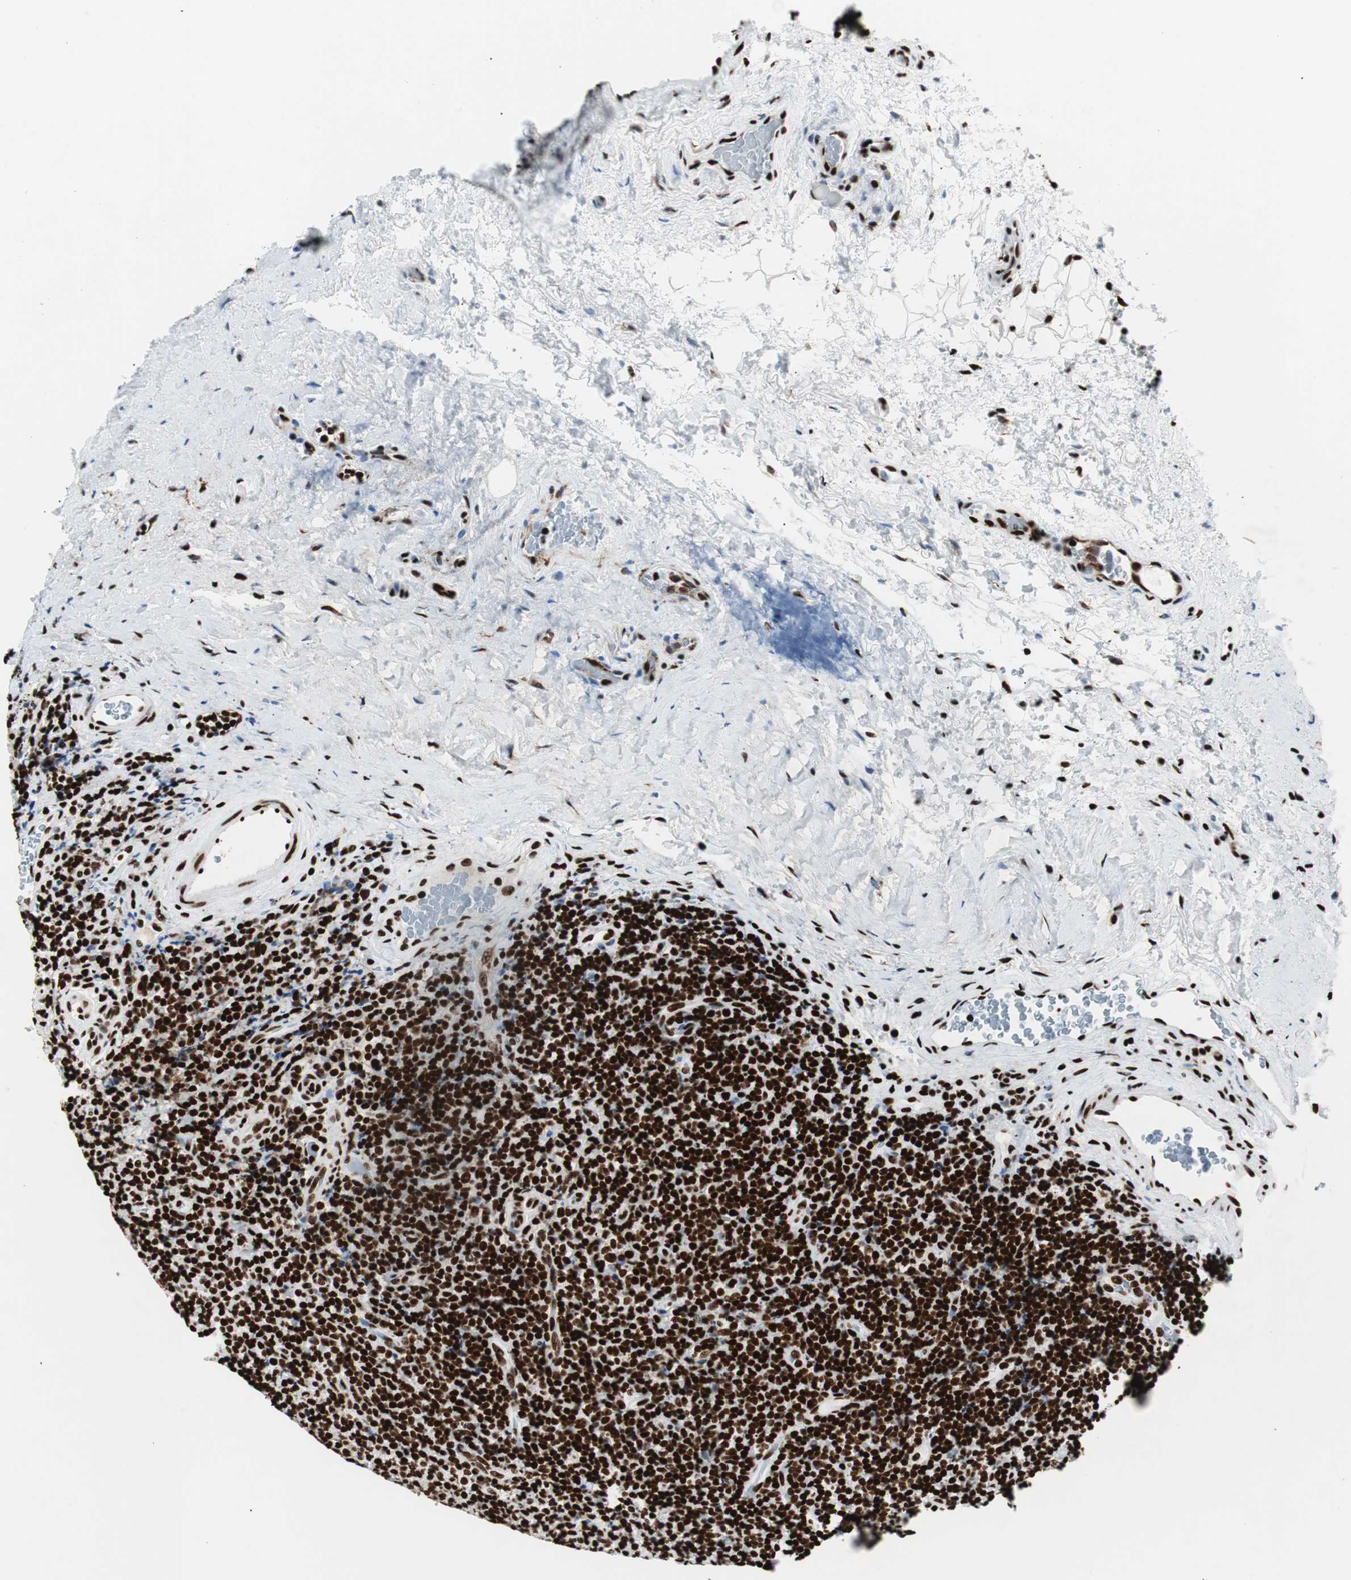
{"staining": {"intensity": "strong", "quantity": ">75%", "location": "nuclear"}, "tissue": "lymphoma", "cell_type": "Tumor cells", "image_type": "cancer", "snomed": [{"axis": "morphology", "description": "Malignant lymphoma, non-Hodgkin's type, High grade"}, {"axis": "topography", "description": "Tonsil"}], "caption": "Strong nuclear protein staining is identified in approximately >75% of tumor cells in malignant lymphoma, non-Hodgkin's type (high-grade).", "gene": "NCL", "patient": {"sex": "female", "age": 36}}